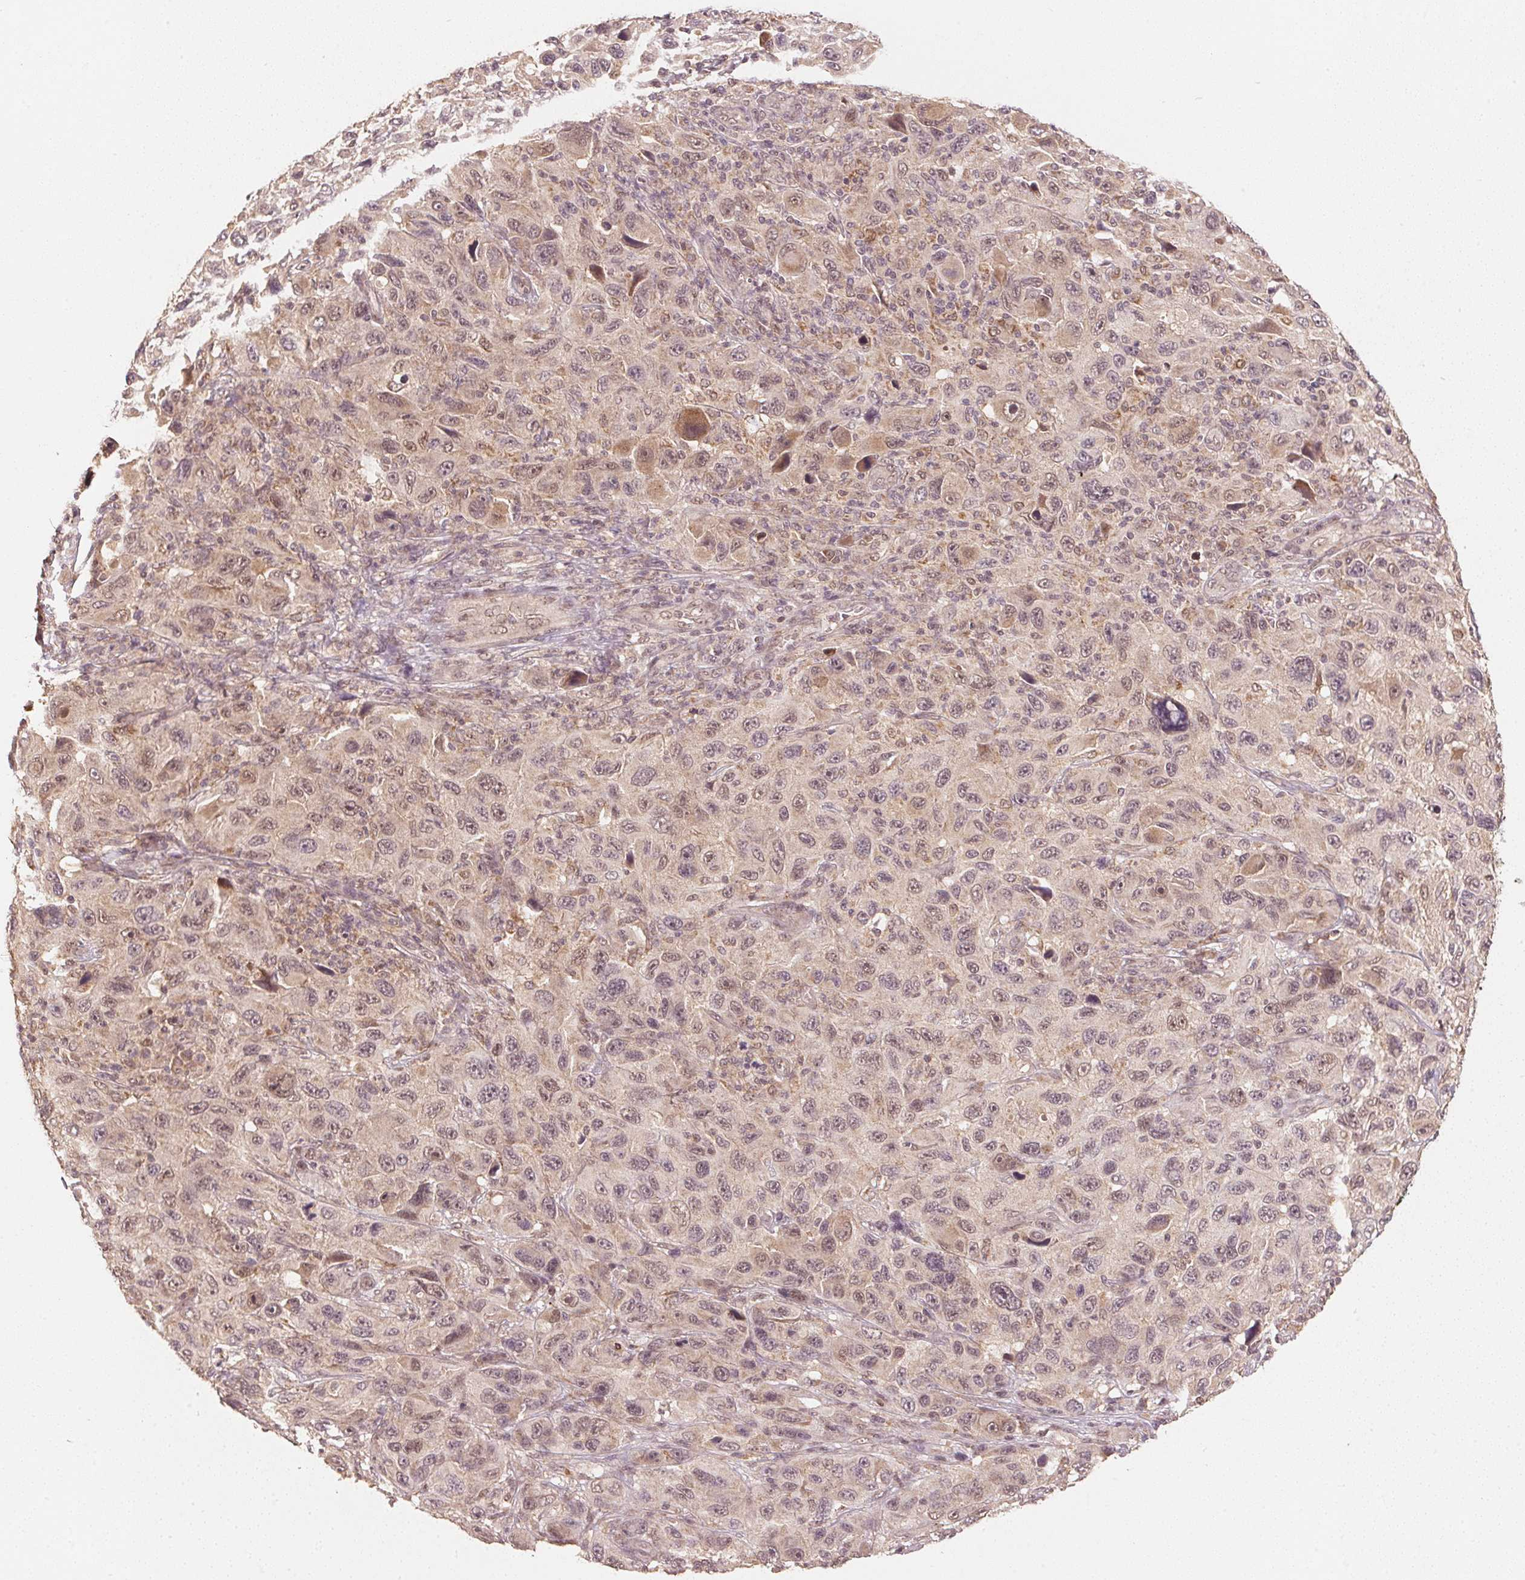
{"staining": {"intensity": "weak", "quantity": "<25%", "location": "nuclear"}, "tissue": "melanoma", "cell_type": "Tumor cells", "image_type": "cancer", "snomed": [{"axis": "morphology", "description": "Malignant melanoma, NOS"}, {"axis": "topography", "description": "Skin"}], "caption": "Immunohistochemical staining of human melanoma reveals no significant expression in tumor cells.", "gene": "C2orf73", "patient": {"sex": "male", "age": 53}}